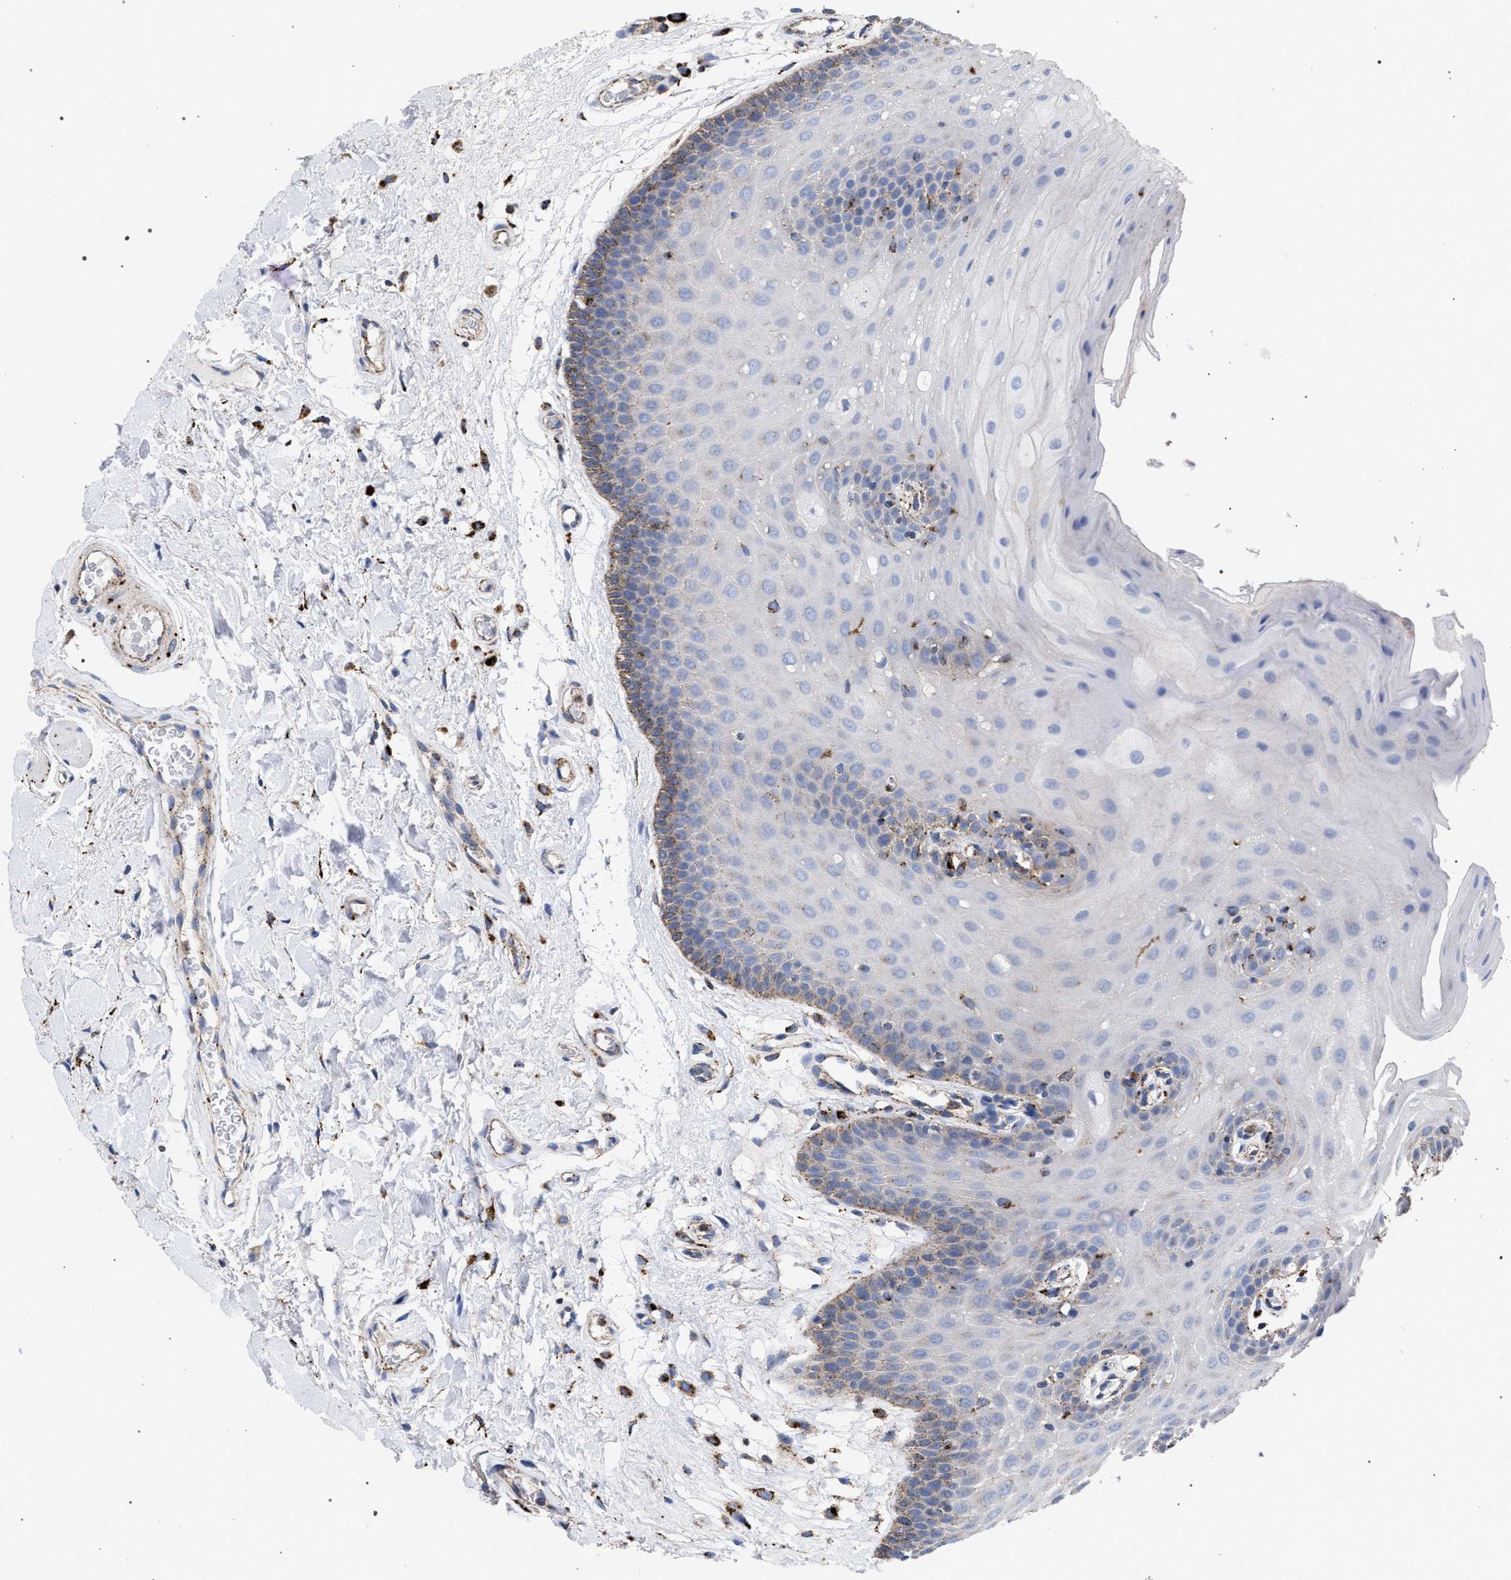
{"staining": {"intensity": "weak", "quantity": "<25%", "location": "cytoplasmic/membranous"}, "tissue": "oral mucosa", "cell_type": "Squamous epithelial cells", "image_type": "normal", "snomed": [{"axis": "morphology", "description": "Normal tissue, NOS"}, {"axis": "morphology", "description": "Squamous cell carcinoma, NOS"}, {"axis": "topography", "description": "Oral tissue"}, {"axis": "topography", "description": "Head-Neck"}], "caption": "This micrograph is of normal oral mucosa stained with IHC to label a protein in brown with the nuclei are counter-stained blue. There is no positivity in squamous epithelial cells.", "gene": "PPT1", "patient": {"sex": "male", "age": 71}}